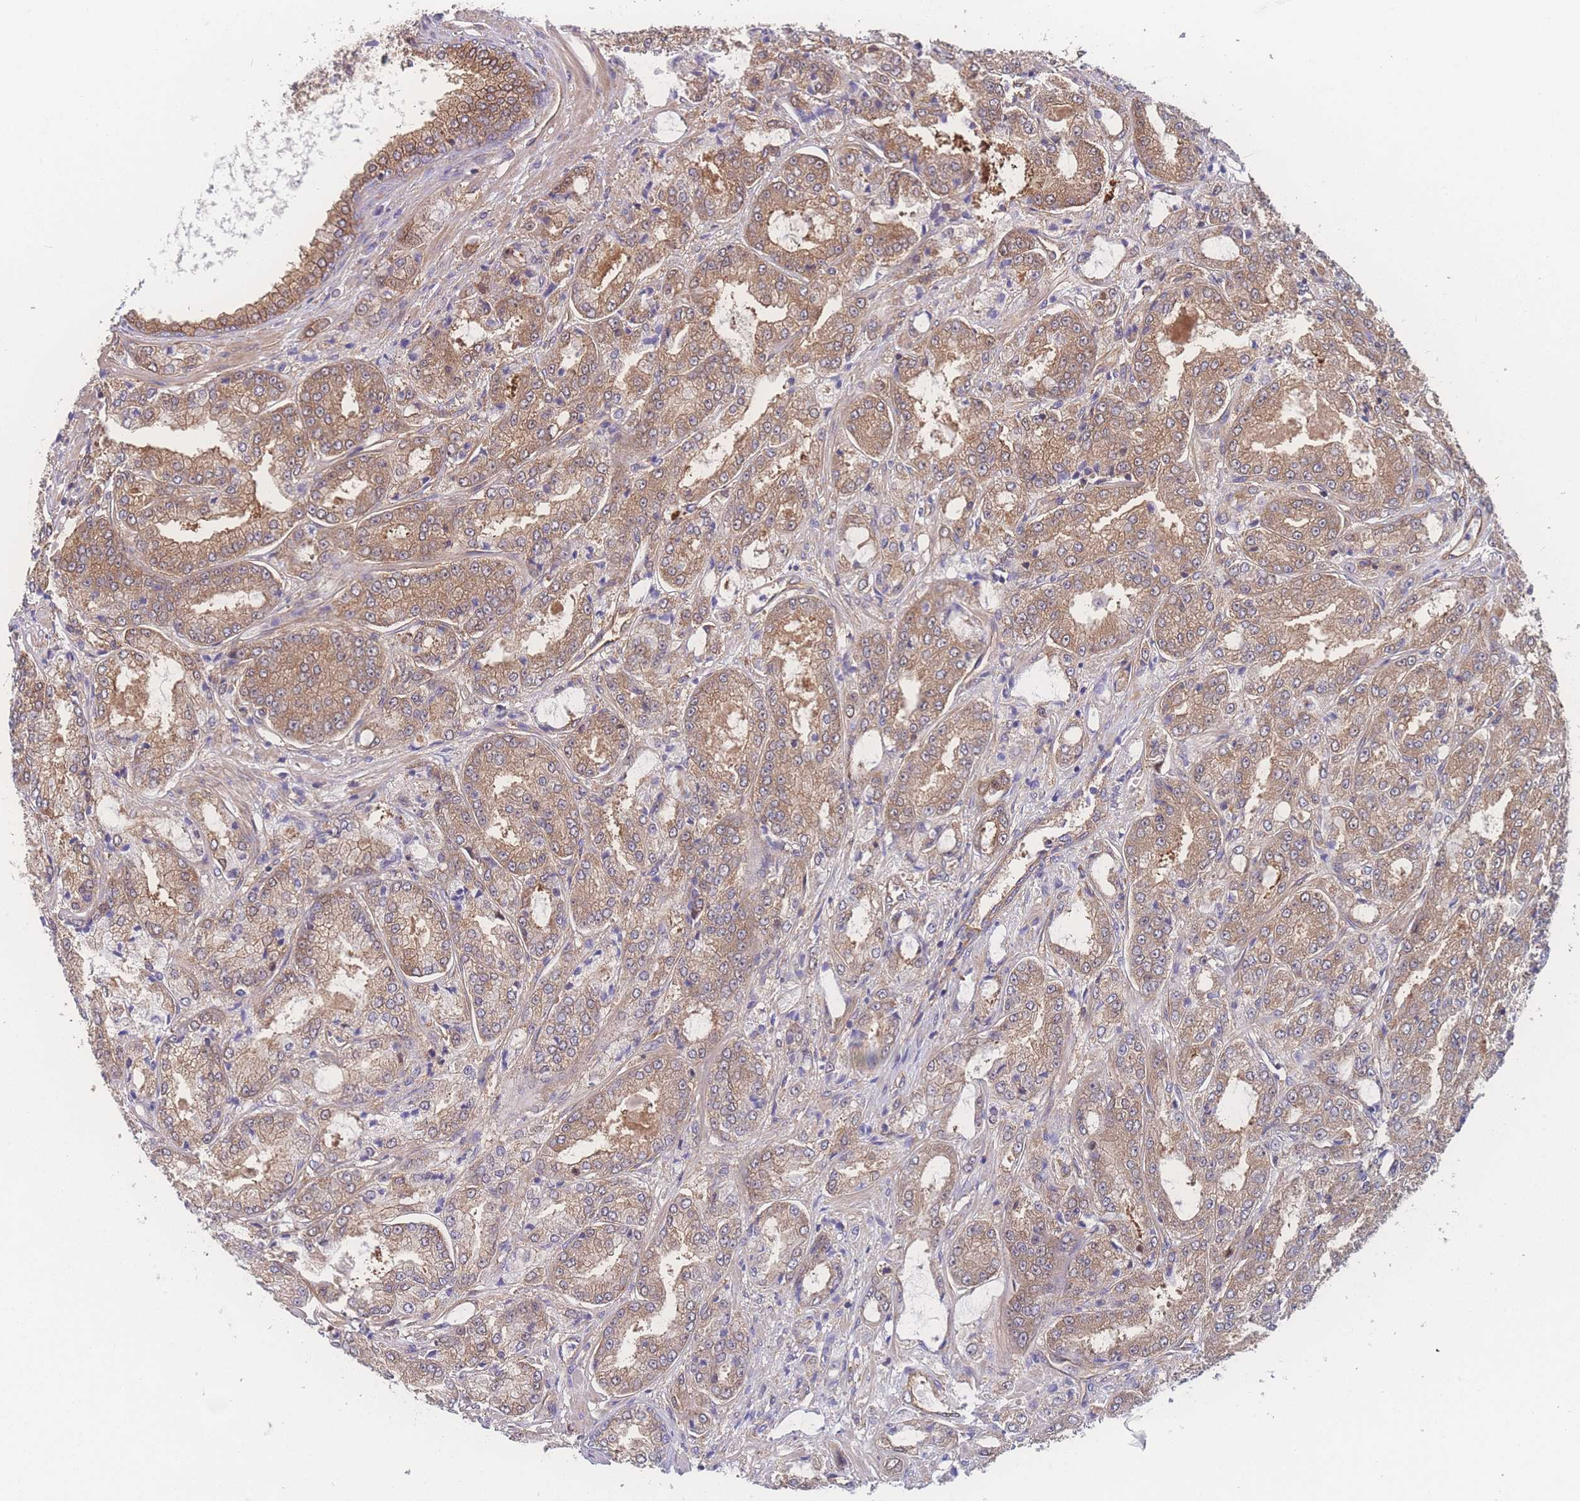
{"staining": {"intensity": "moderate", "quantity": ">75%", "location": "cytoplasmic/membranous"}, "tissue": "prostate cancer", "cell_type": "Tumor cells", "image_type": "cancer", "snomed": [{"axis": "morphology", "description": "Adenocarcinoma, High grade"}, {"axis": "topography", "description": "Prostate"}], "caption": "Prostate high-grade adenocarcinoma stained with a brown dye exhibits moderate cytoplasmic/membranous positive staining in approximately >75% of tumor cells.", "gene": "CFAP97", "patient": {"sex": "male", "age": 71}}